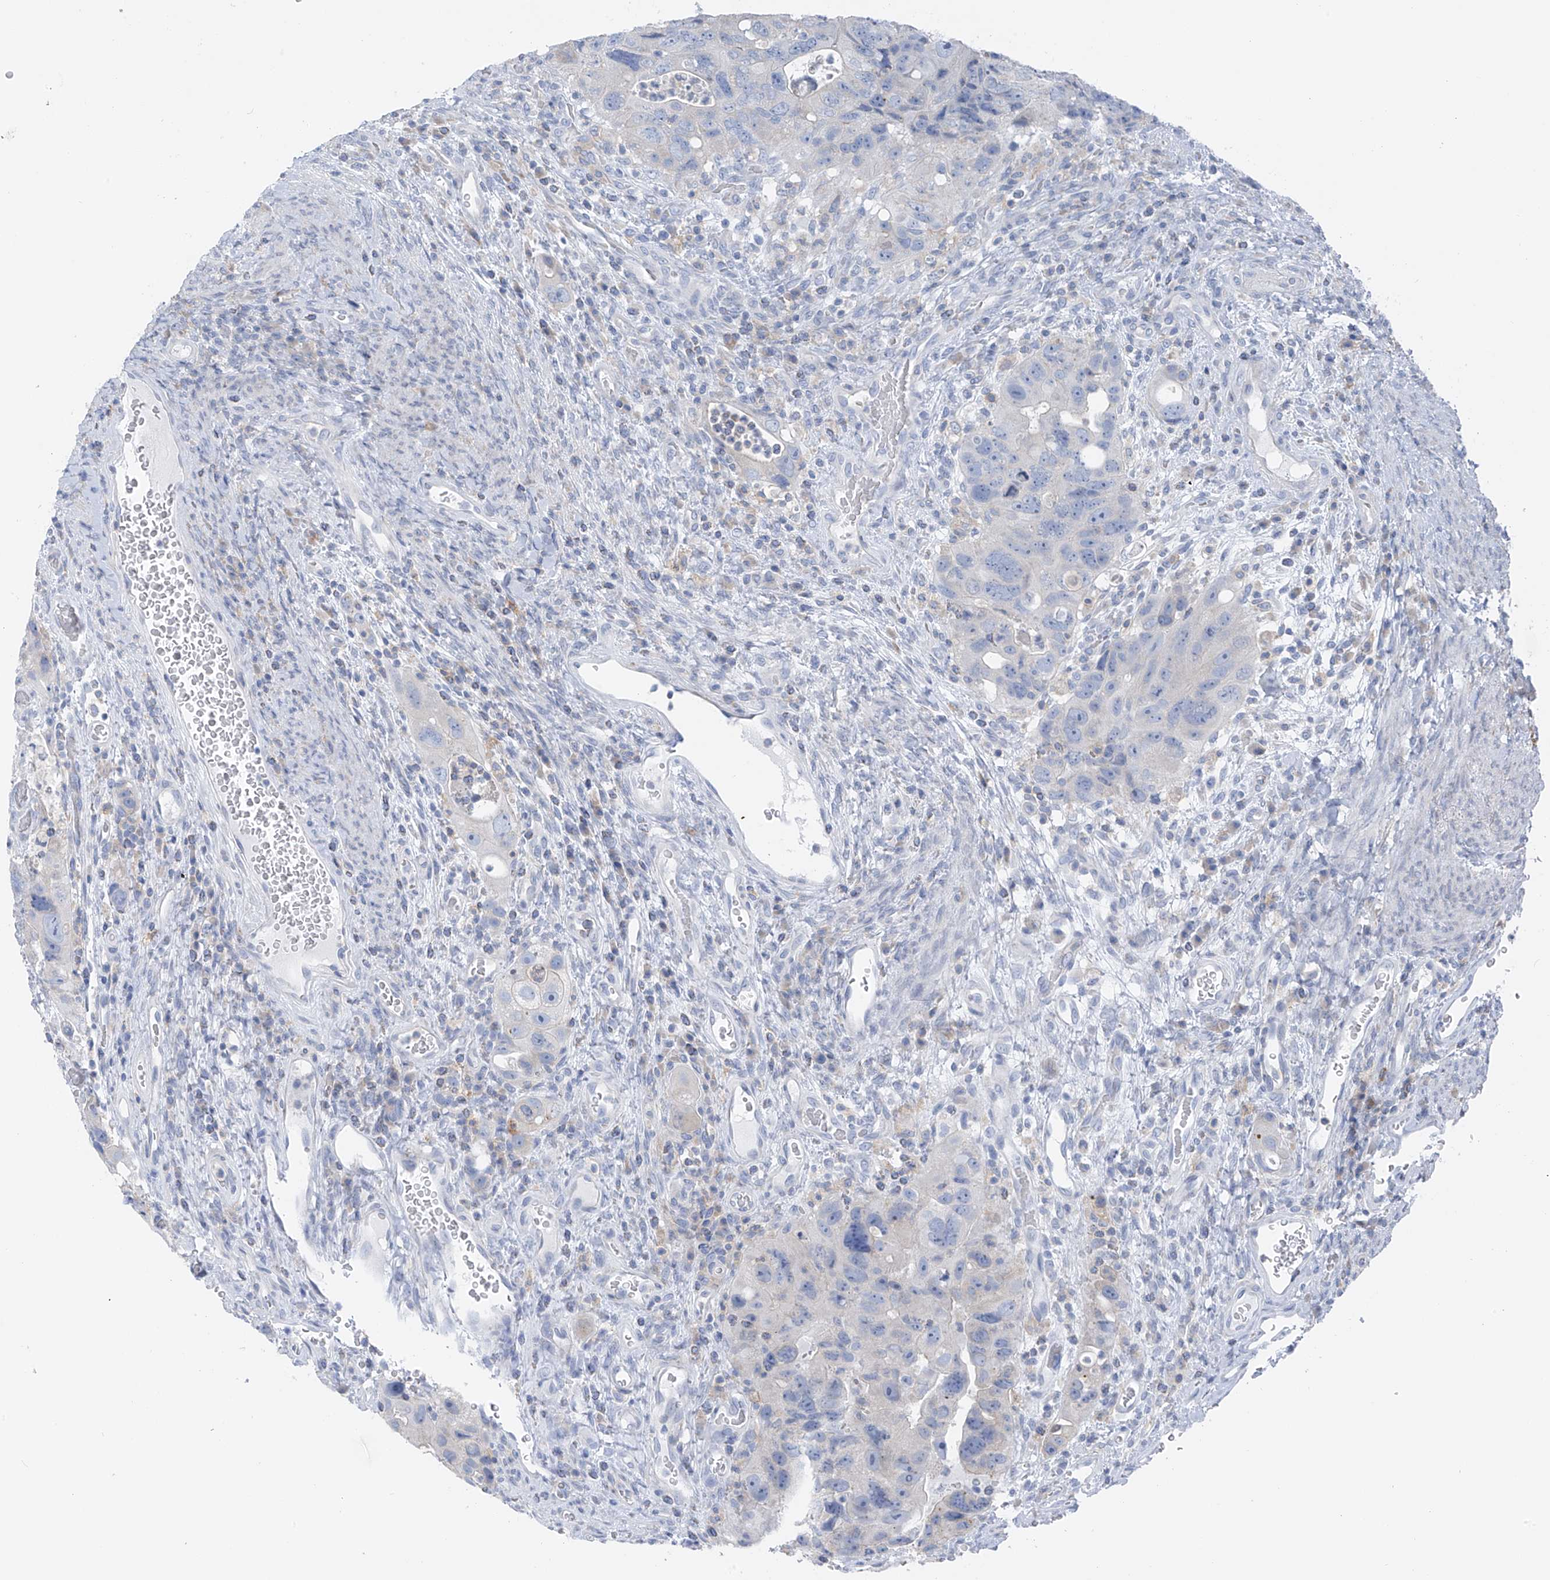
{"staining": {"intensity": "negative", "quantity": "none", "location": "none"}, "tissue": "colorectal cancer", "cell_type": "Tumor cells", "image_type": "cancer", "snomed": [{"axis": "morphology", "description": "Adenocarcinoma, NOS"}, {"axis": "topography", "description": "Rectum"}], "caption": "This is a image of immunohistochemistry (IHC) staining of colorectal cancer (adenocarcinoma), which shows no staining in tumor cells. Nuclei are stained in blue.", "gene": "POMGNT2", "patient": {"sex": "male", "age": 59}}